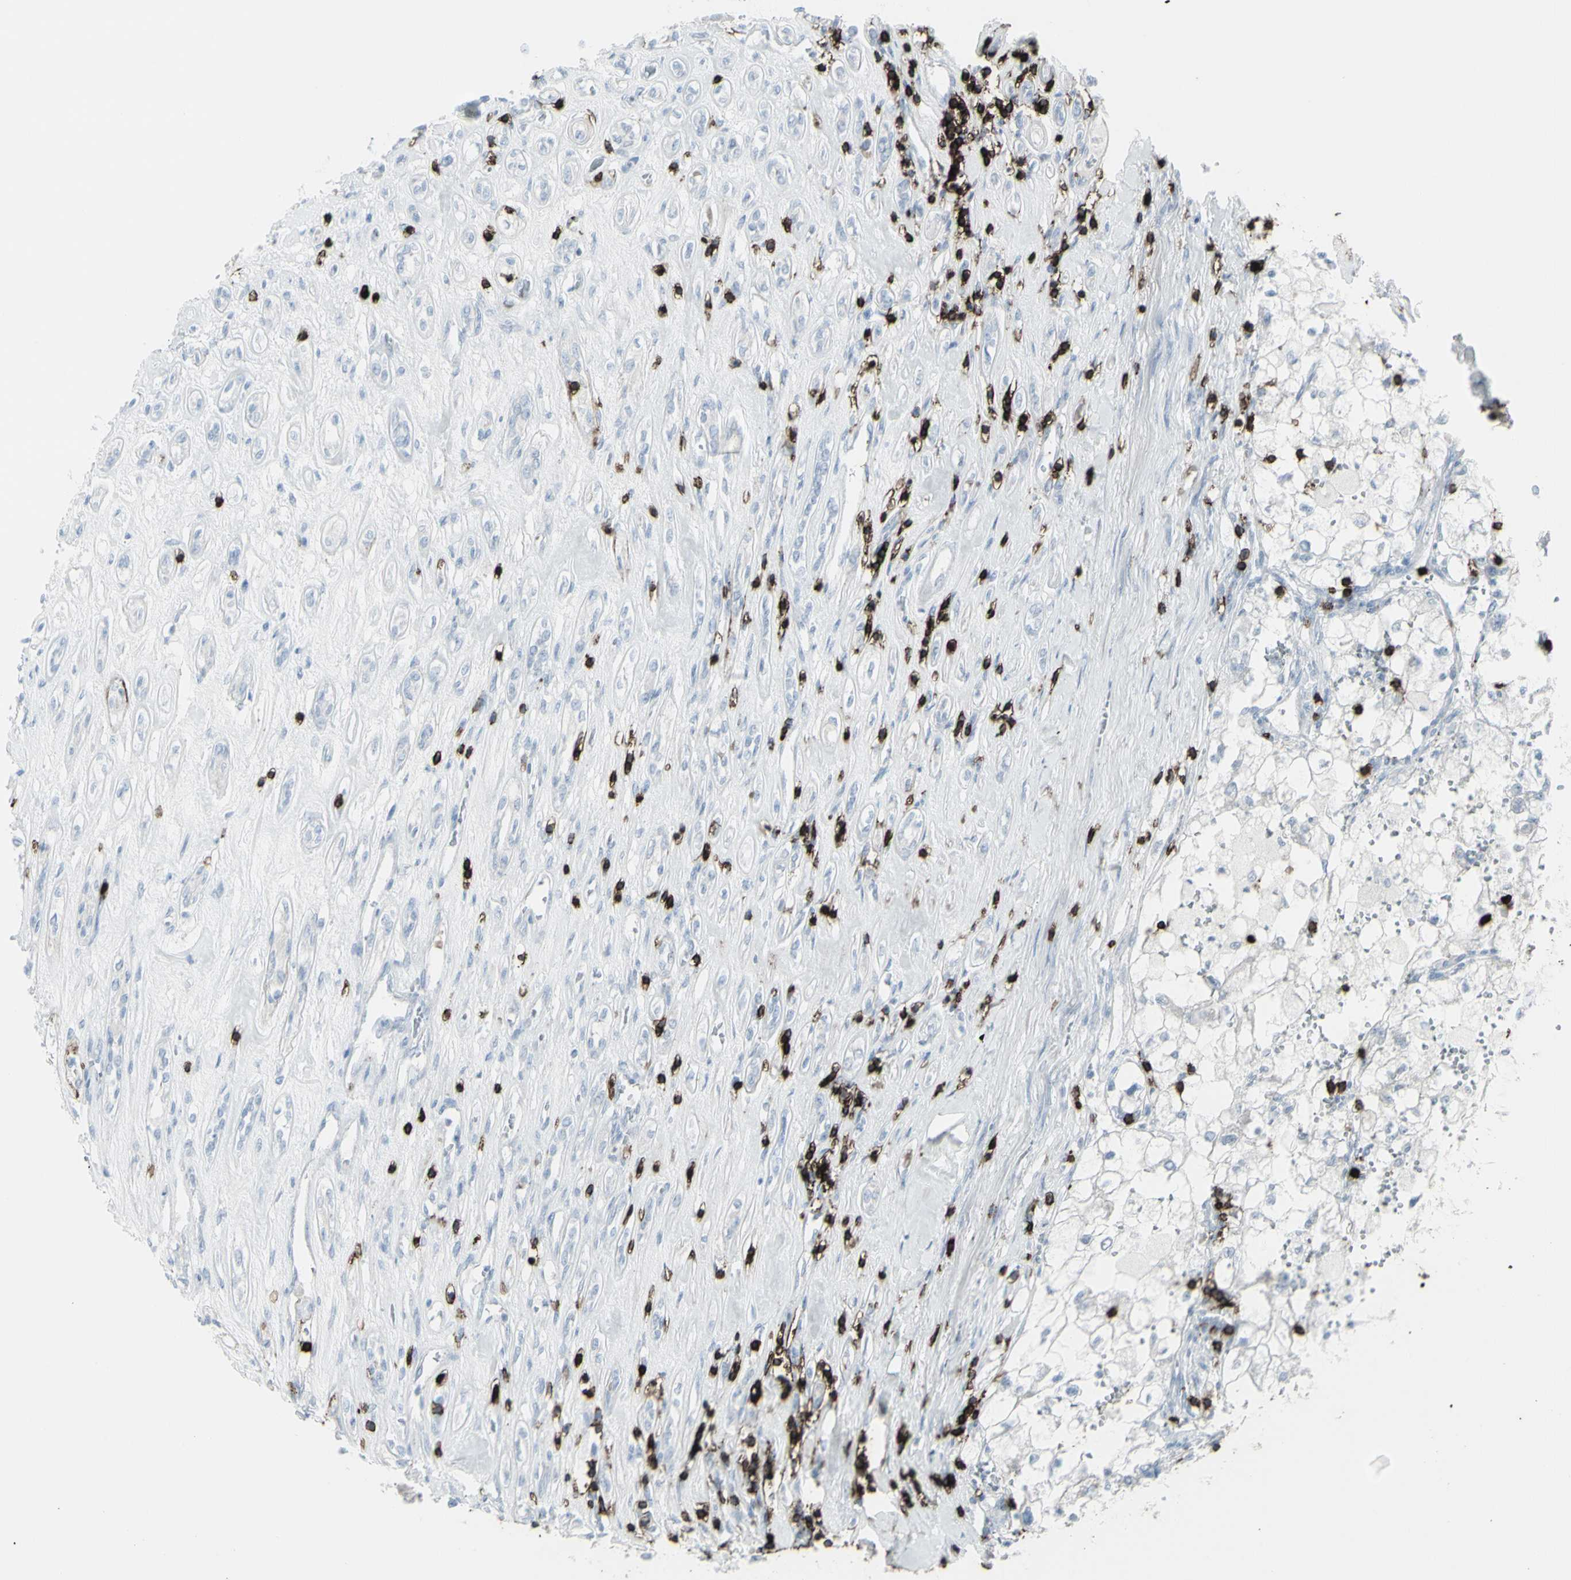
{"staining": {"intensity": "negative", "quantity": "none", "location": "none"}, "tissue": "renal cancer", "cell_type": "Tumor cells", "image_type": "cancer", "snomed": [{"axis": "morphology", "description": "Adenocarcinoma, NOS"}, {"axis": "topography", "description": "Kidney"}], "caption": "This is an immunohistochemistry micrograph of renal cancer (adenocarcinoma). There is no staining in tumor cells.", "gene": "CD247", "patient": {"sex": "female", "age": 70}}